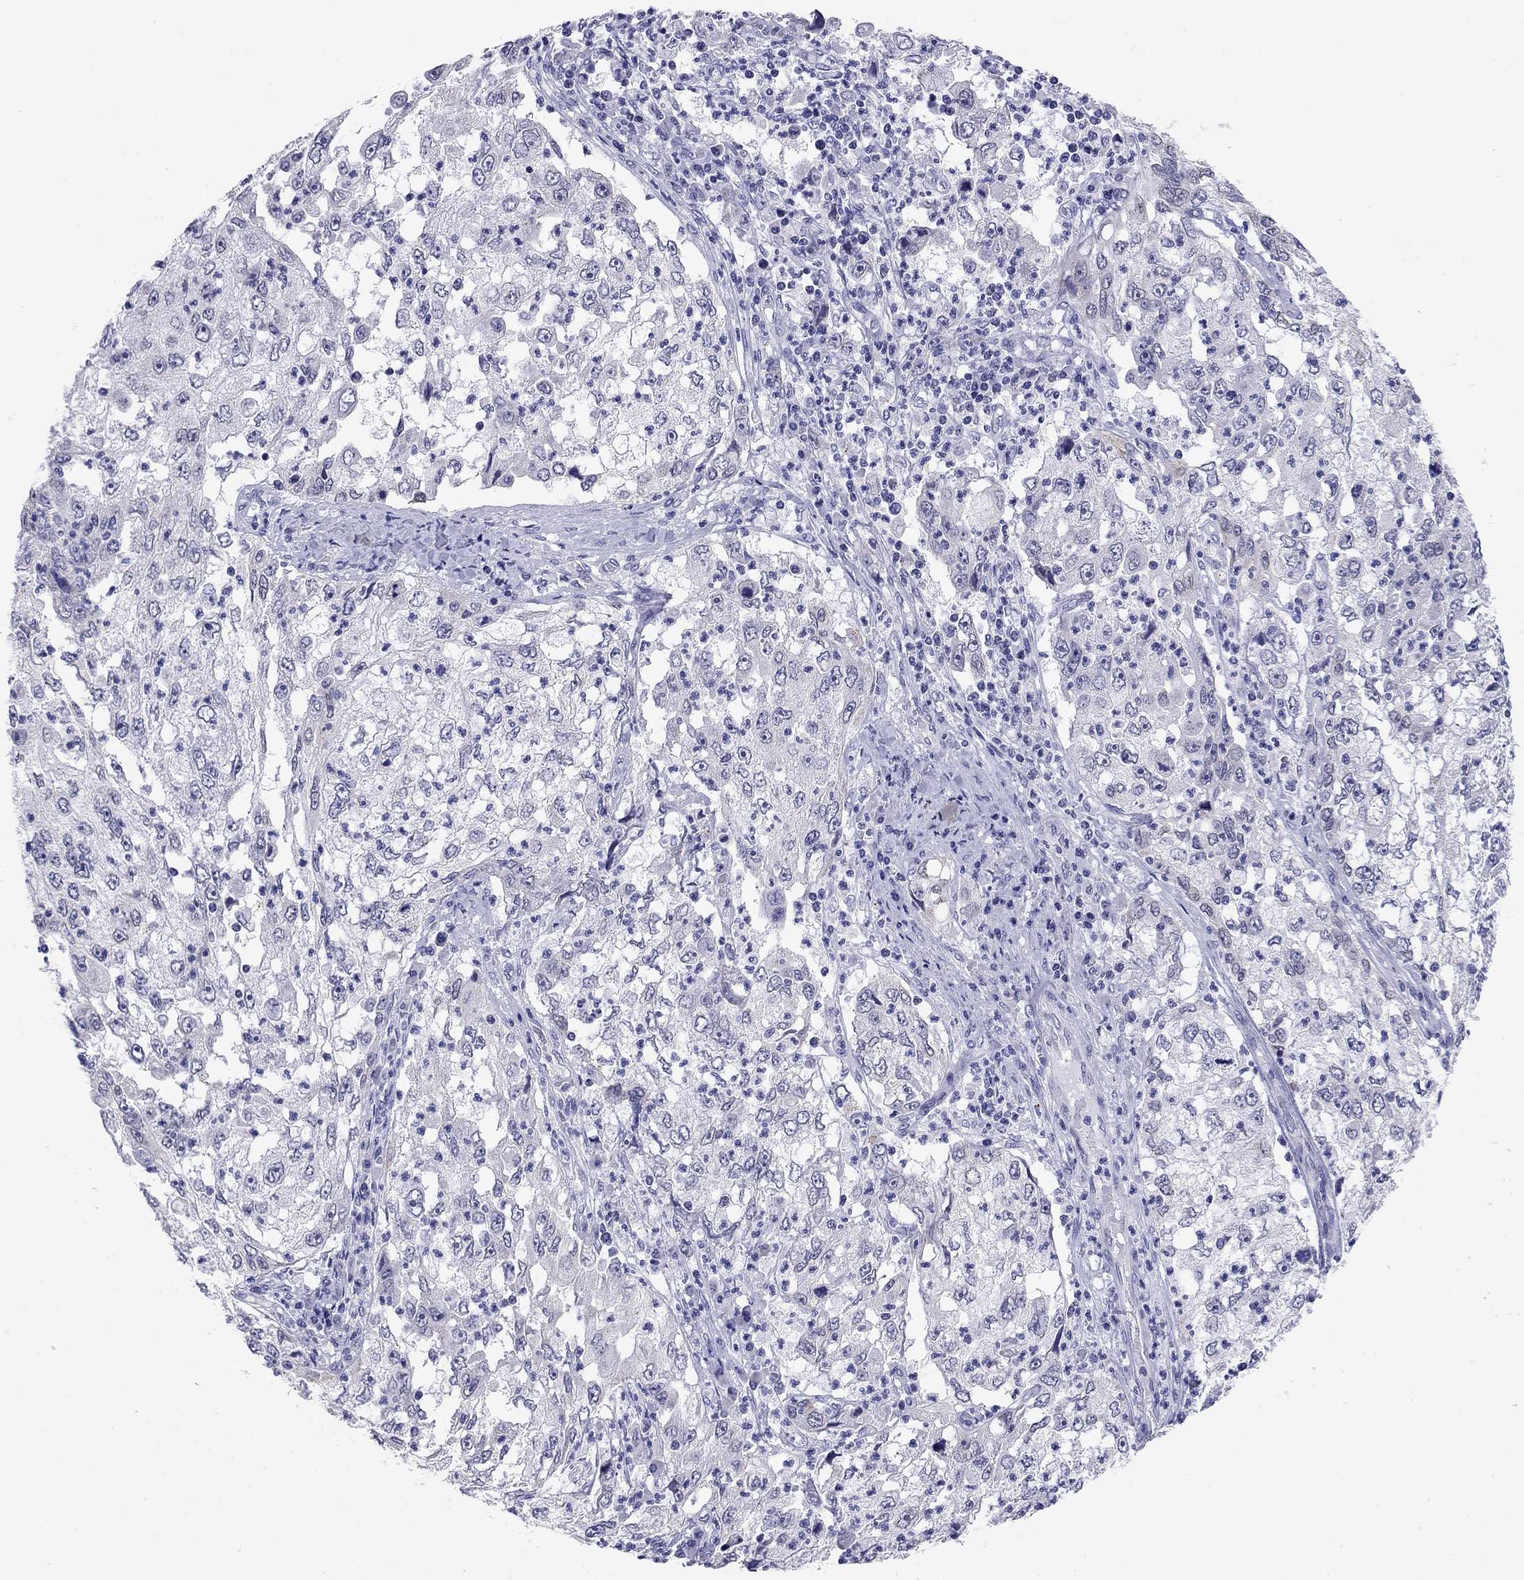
{"staining": {"intensity": "negative", "quantity": "none", "location": "none"}, "tissue": "cervical cancer", "cell_type": "Tumor cells", "image_type": "cancer", "snomed": [{"axis": "morphology", "description": "Squamous cell carcinoma, NOS"}, {"axis": "topography", "description": "Cervix"}], "caption": "Image shows no significant protein staining in tumor cells of squamous cell carcinoma (cervical).", "gene": "ARMC12", "patient": {"sex": "female", "age": 36}}